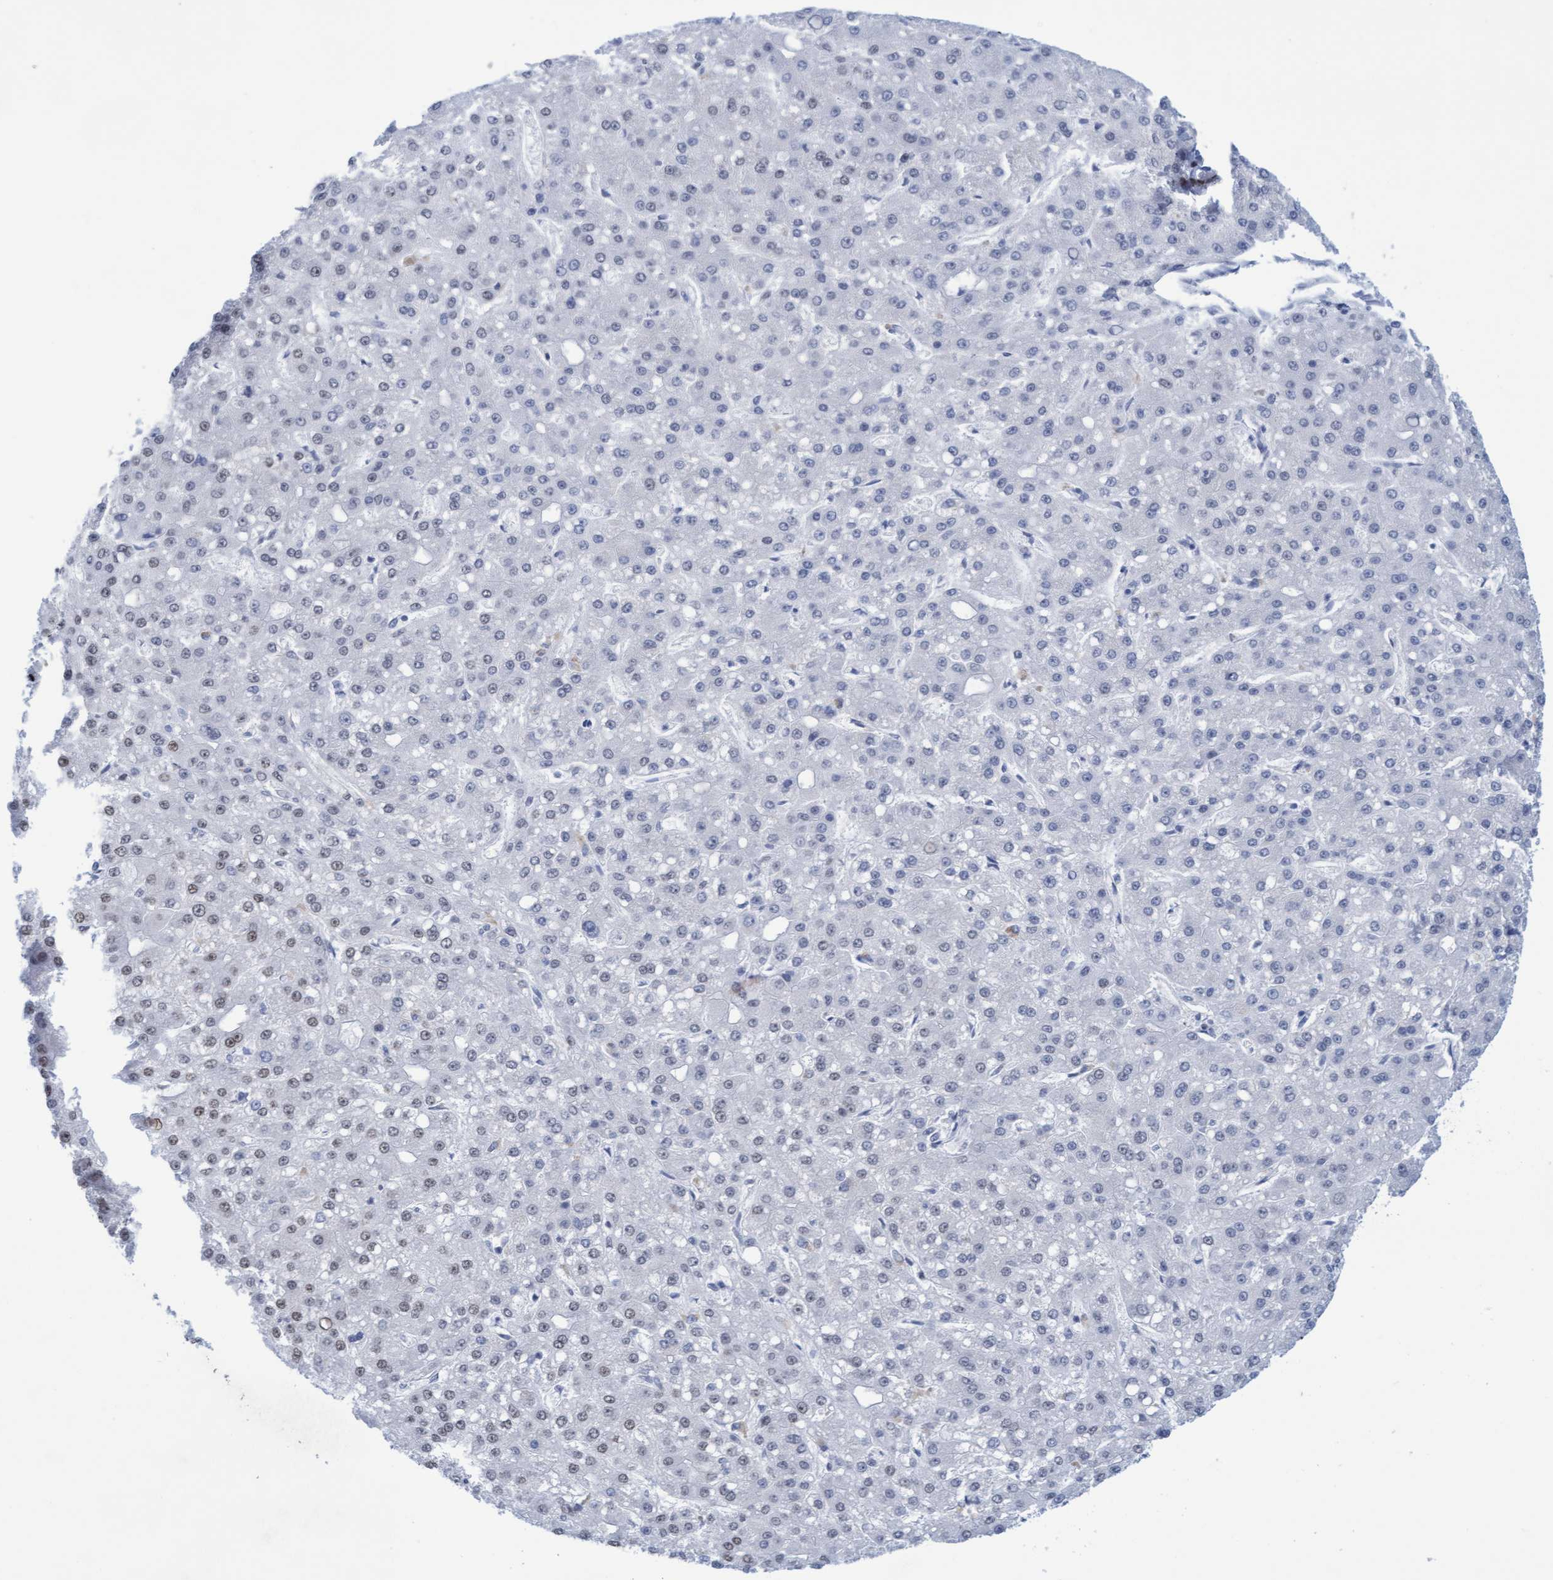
{"staining": {"intensity": "weak", "quantity": "<25%", "location": "nuclear"}, "tissue": "liver cancer", "cell_type": "Tumor cells", "image_type": "cancer", "snomed": [{"axis": "morphology", "description": "Carcinoma, Hepatocellular, NOS"}, {"axis": "topography", "description": "Liver"}], "caption": "Immunohistochemistry (IHC) image of neoplastic tissue: human liver cancer (hepatocellular carcinoma) stained with DAB (3,3'-diaminobenzidine) reveals no significant protein expression in tumor cells.", "gene": "GLRX2", "patient": {"sex": "male", "age": 67}}